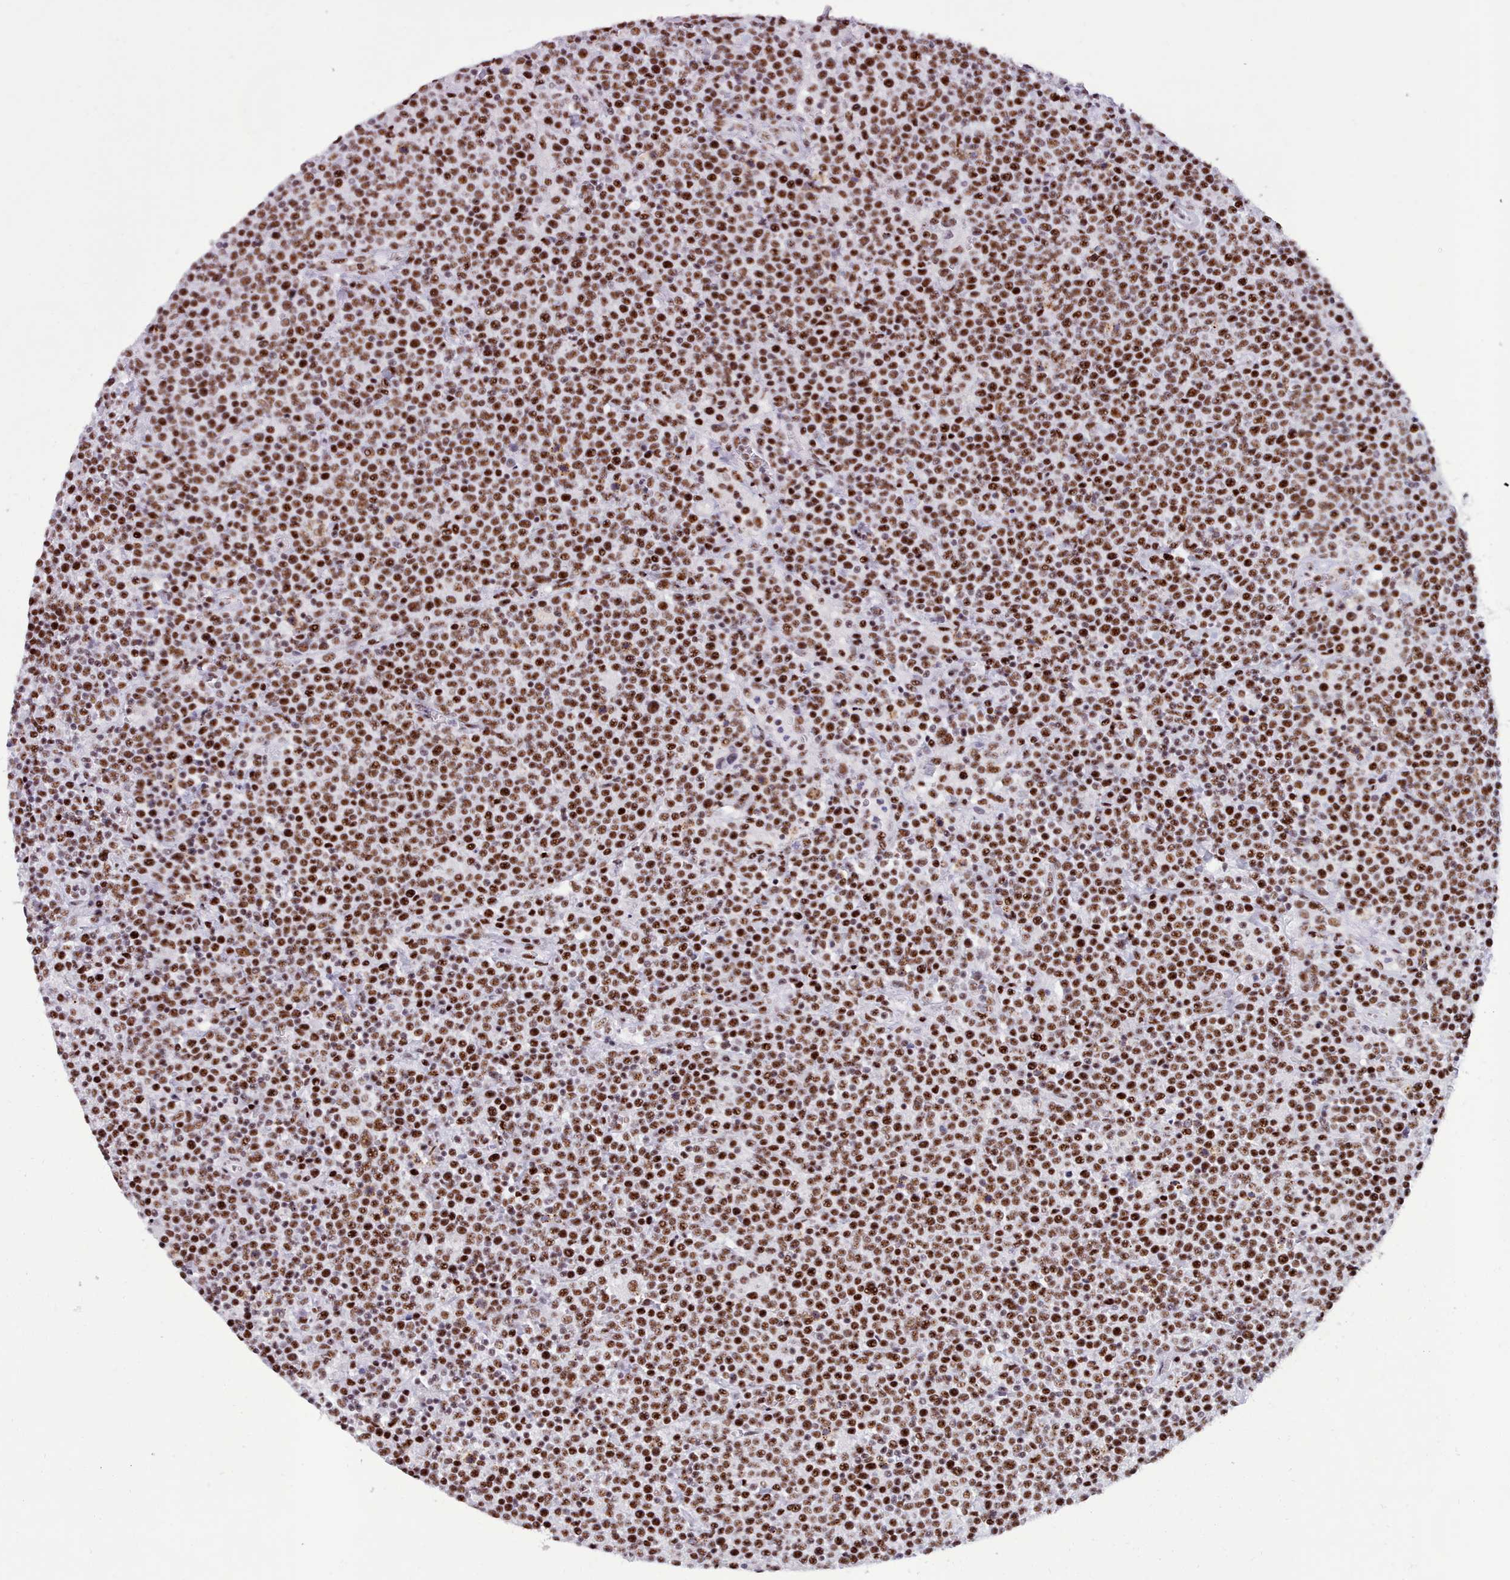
{"staining": {"intensity": "moderate", "quantity": ">75%", "location": "nuclear"}, "tissue": "lymphoma", "cell_type": "Tumor cells", "image_type": "cancer", "snomed": [{"axis": "morphology", "description": "Malignant lymphoma, non-Hodgkin's type, High grade"}, {"axis": "topography", "description": "Lymph node"}], "caption": "Lymphoma stained for a protein (brown) reveals moderate nuclear positive staining in about >75% of tumor cells.", "gene": "TMEM35B", "patient": {"sex": "male", "age": 61}}